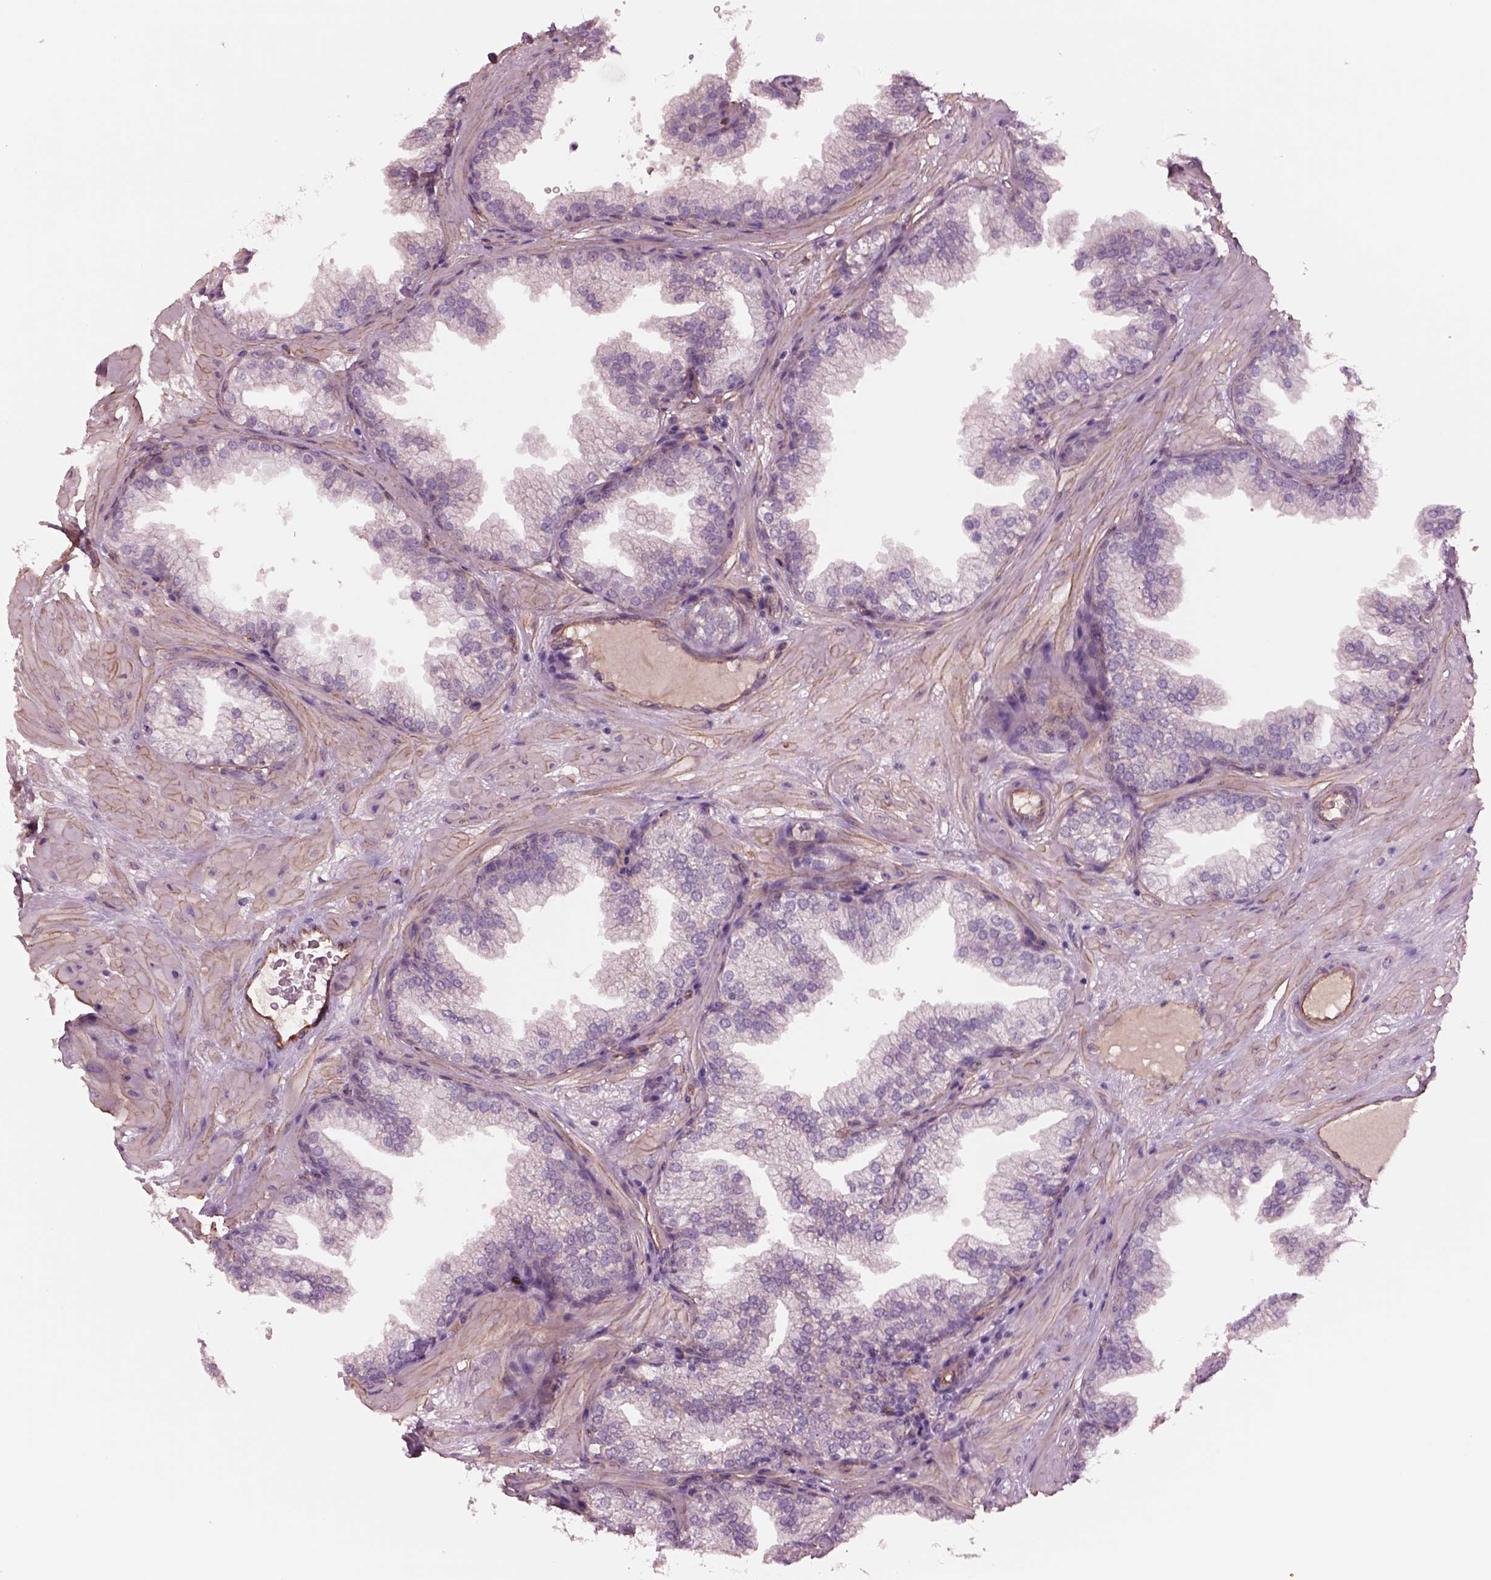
{"staining": {"intensity": "negative", "quantity": "none", "location": "none"}, "tissue": "prostate", "cell_type": "Glandular cells", "image_type": "normal", "snomed": [{"axis": "morphology", "description": "Normal tissue, NOS"}, {"axis": "topography", "description": "Prostate"}], "caption": "Immunohistochemistry (IHC) histopathology image of normal prostate stained for a protein (brown), which shows no positivity in glandular cells. Brightfield microscopy of immunohistochemistry stained with DAB (3,3'-diaminobenzidine) (brown) and hematoxylin (blue), captured at high magnification.", "gene": "HTR1B", "patient": {"sex": "male", "age": 37}}